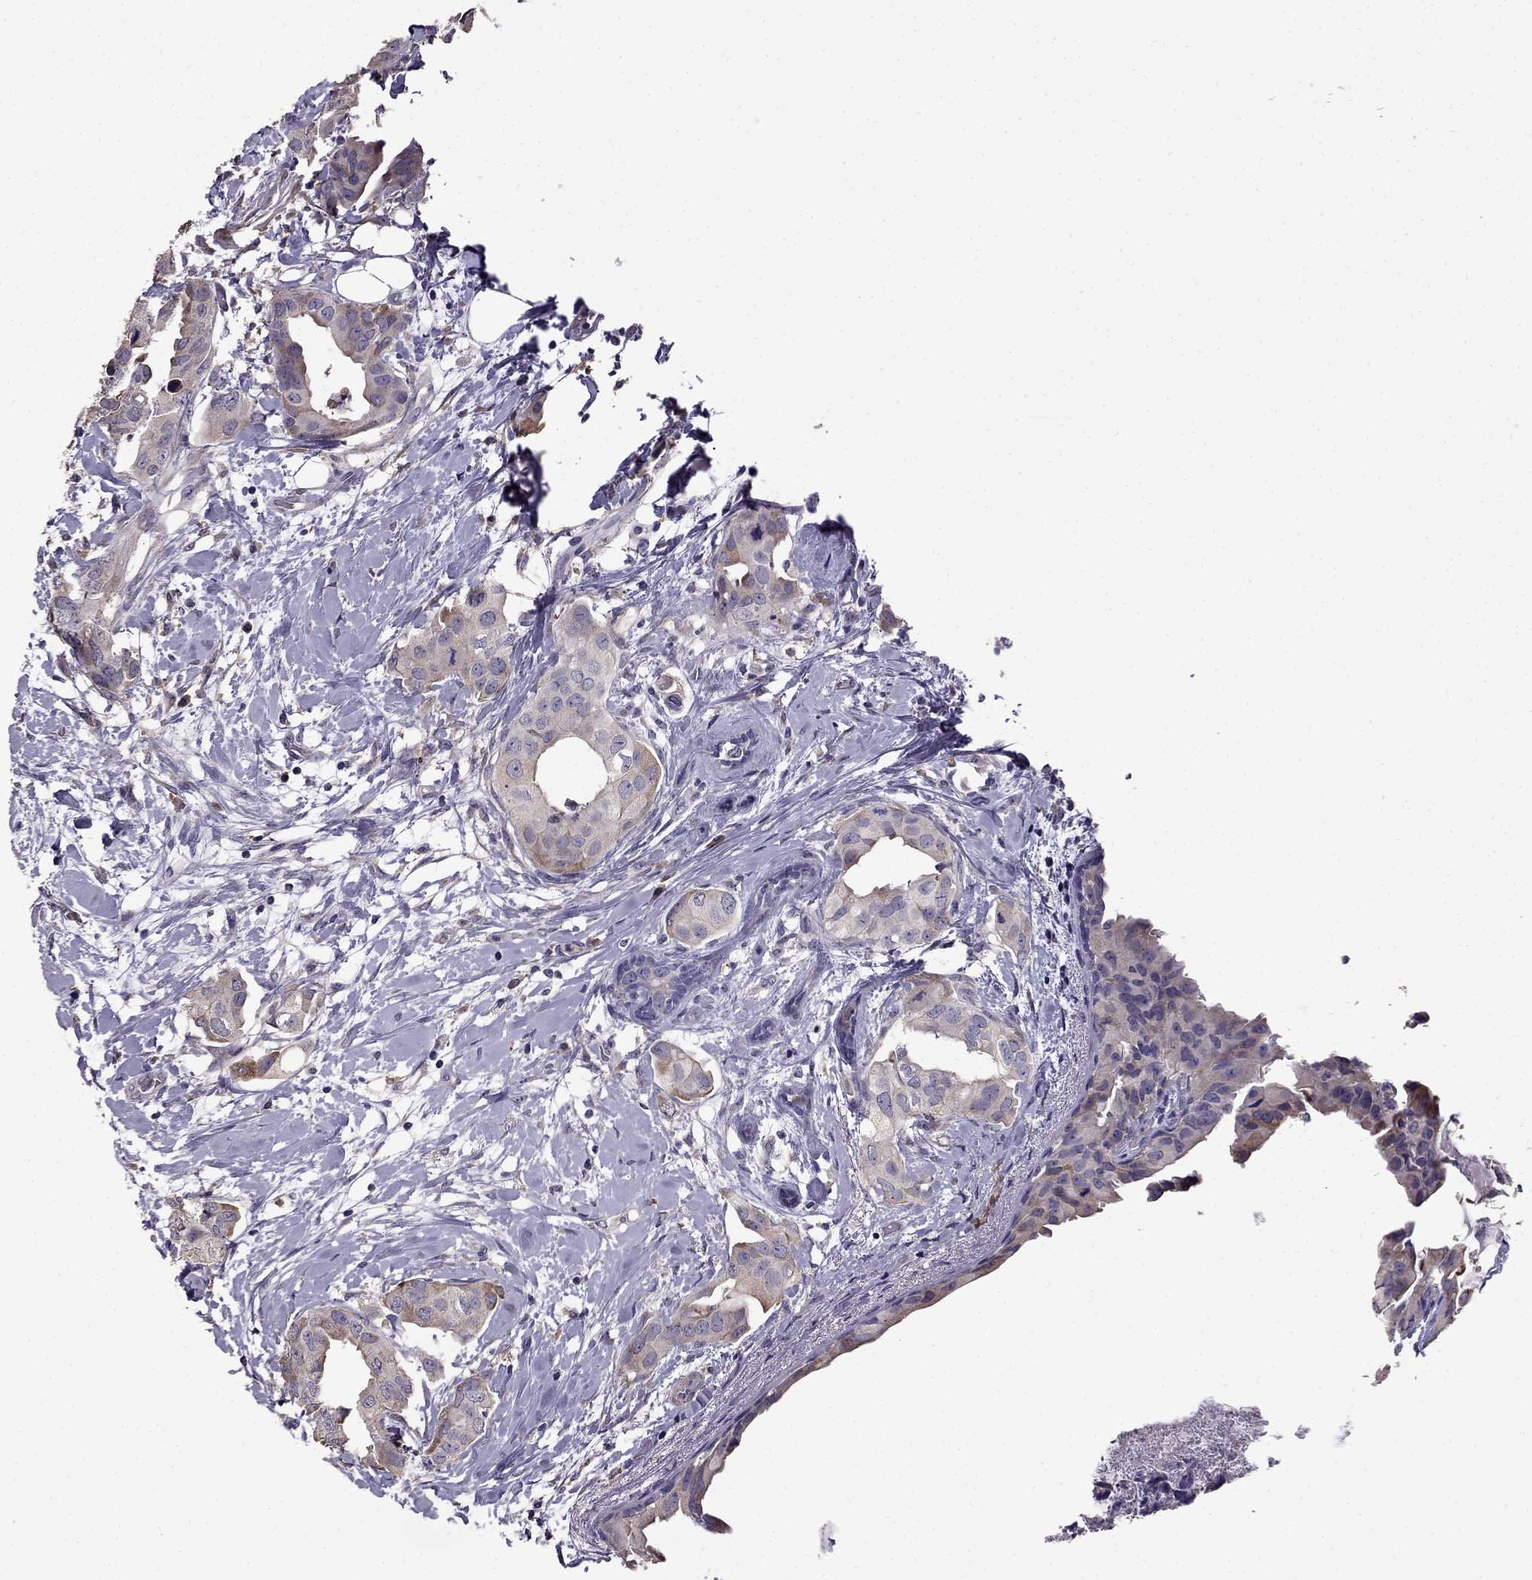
{"staining": {"intensity": "weak", "quantity": "<25%", "location": "cytoplasmic/membranous"}, "tissue": "breast cancer", "cell_type": "Tumor cells", "image_type": "cancer", "snomed": [{"axis": "morphology", "description": "Normal tissue, NOS"}, {"axis": "morphology", "description": "Duct carcinoma"}, {"axis": "topography", "description": "Breast"}], "caption": "An image of human breast cancer is negative for staining in tumor cells.", "gene": "CDH9", "patient": {"sex": "female", "age": 40}}